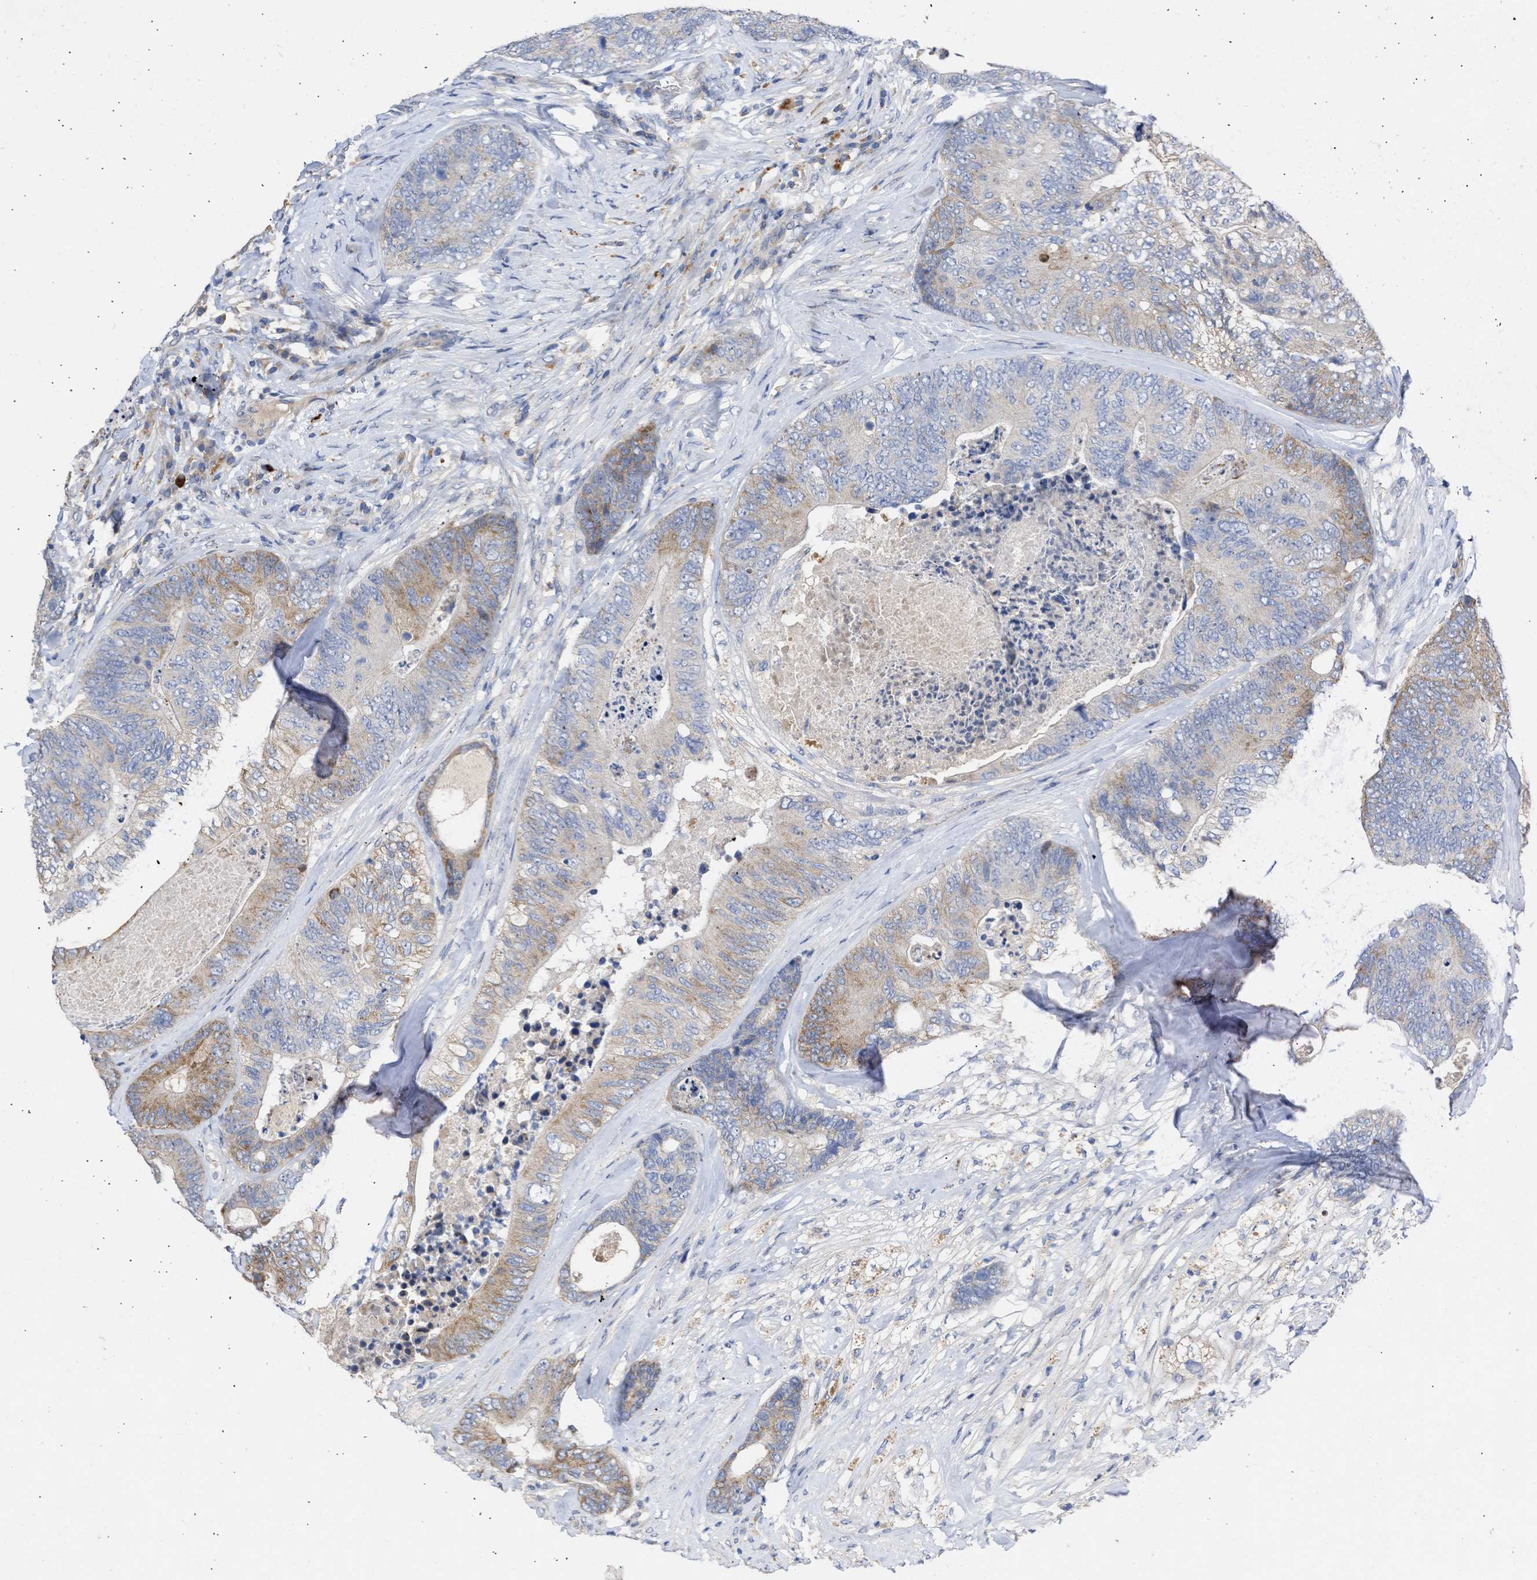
{"staining": {"intensity": "weak", "quantity": "<25%", "location": "cytoplasmic/membranous"}, "tissue": "colorectal cancer", "cell_type": "Tumor cells", "image_type": "cancer", "snomed": [{"axis": "morphology", "description": "Adenocarcinoma, NOS"}, {"axis": "topography", "description": "Colon"}], "caption": "Colorectal adenocarcinoma stained for a protein using immunohistochemistry (IHC) shows no expression tumor cells.", "gene": "ARHGEF4", "patient": {"sex": "female", "age": 67}}